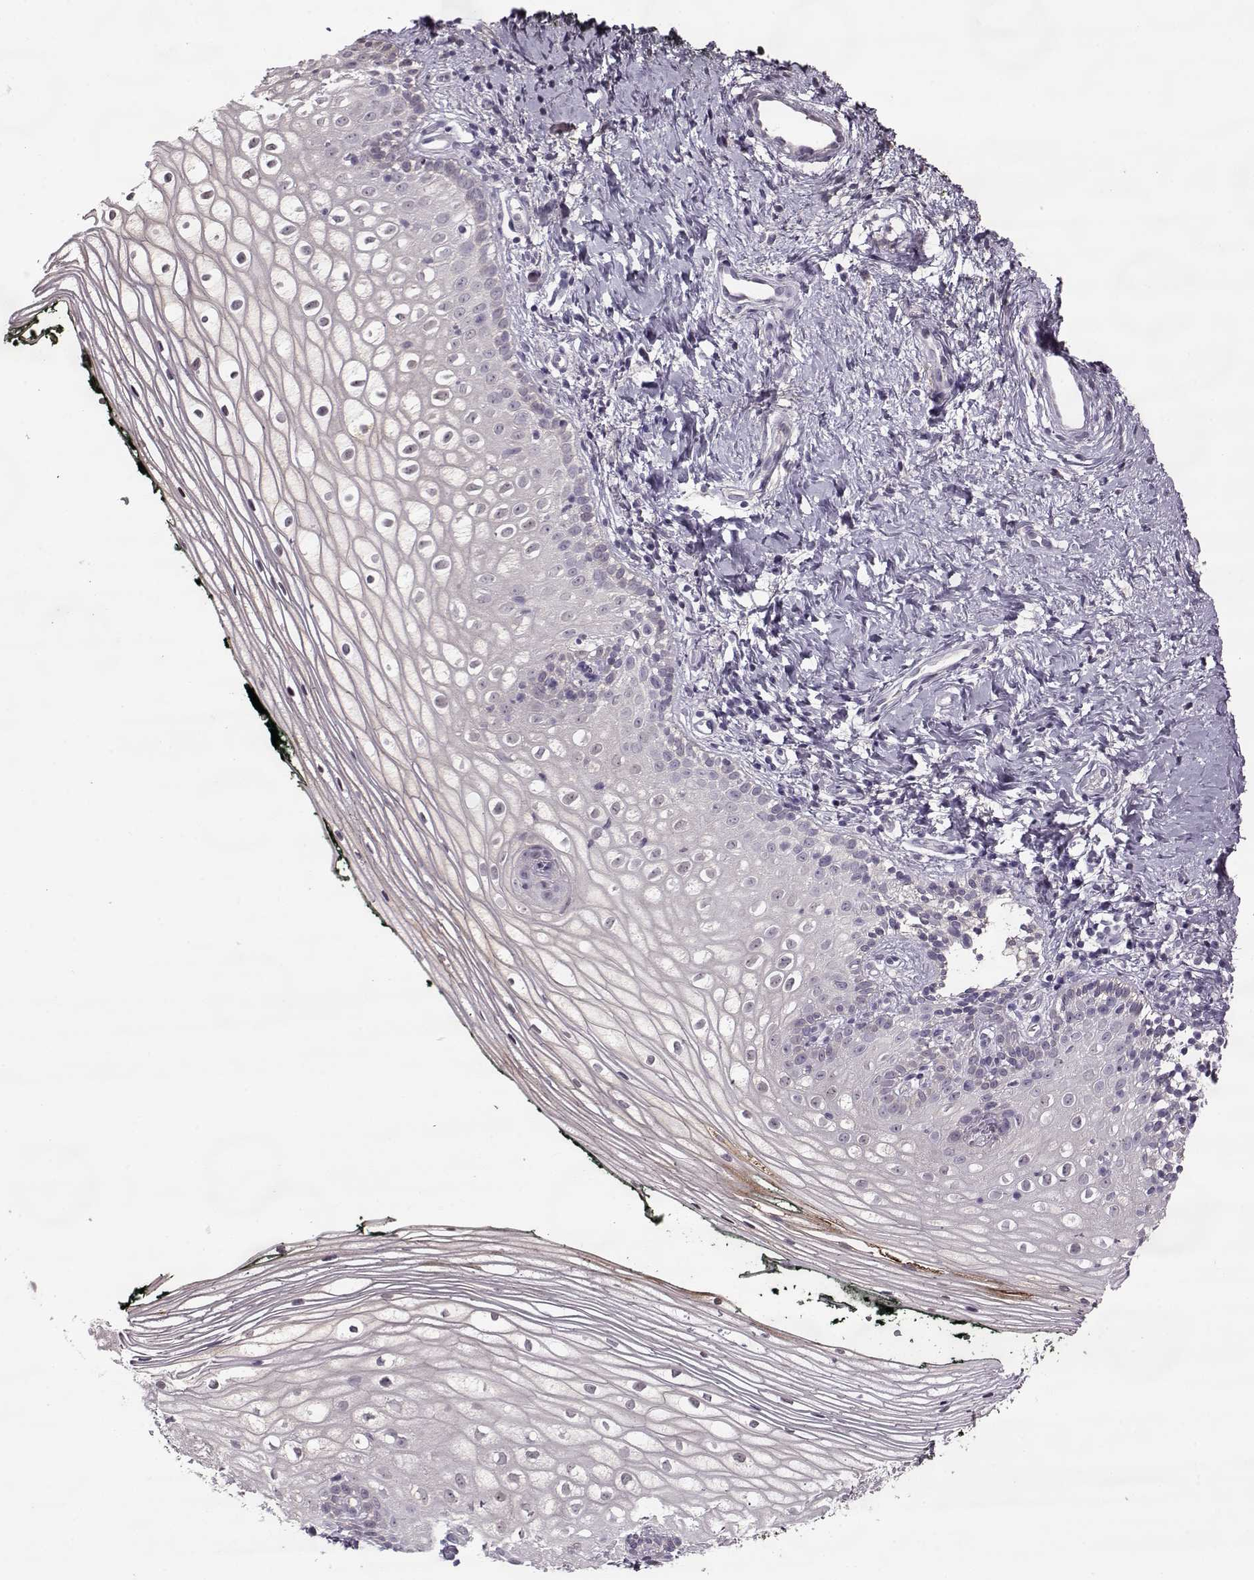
{"staining": {"intensity": "negative", "quantity": "none", "location": "none"}, "tissue": "vagina", "cell_type": "Squamous epithelial cells", "image_type": "normal", "snomed": [{"axis": "morphology", "description": "Normal tissue, NOS"}, {"axis": "topography", "description": "Vagina"}], "caption": "Immunohistochemical staining of benign human vagina demonstrates no significant staining in squamous epithelial cells.", "gene": "ACOT11", "patient": {"sex": "female", "age": 47}}